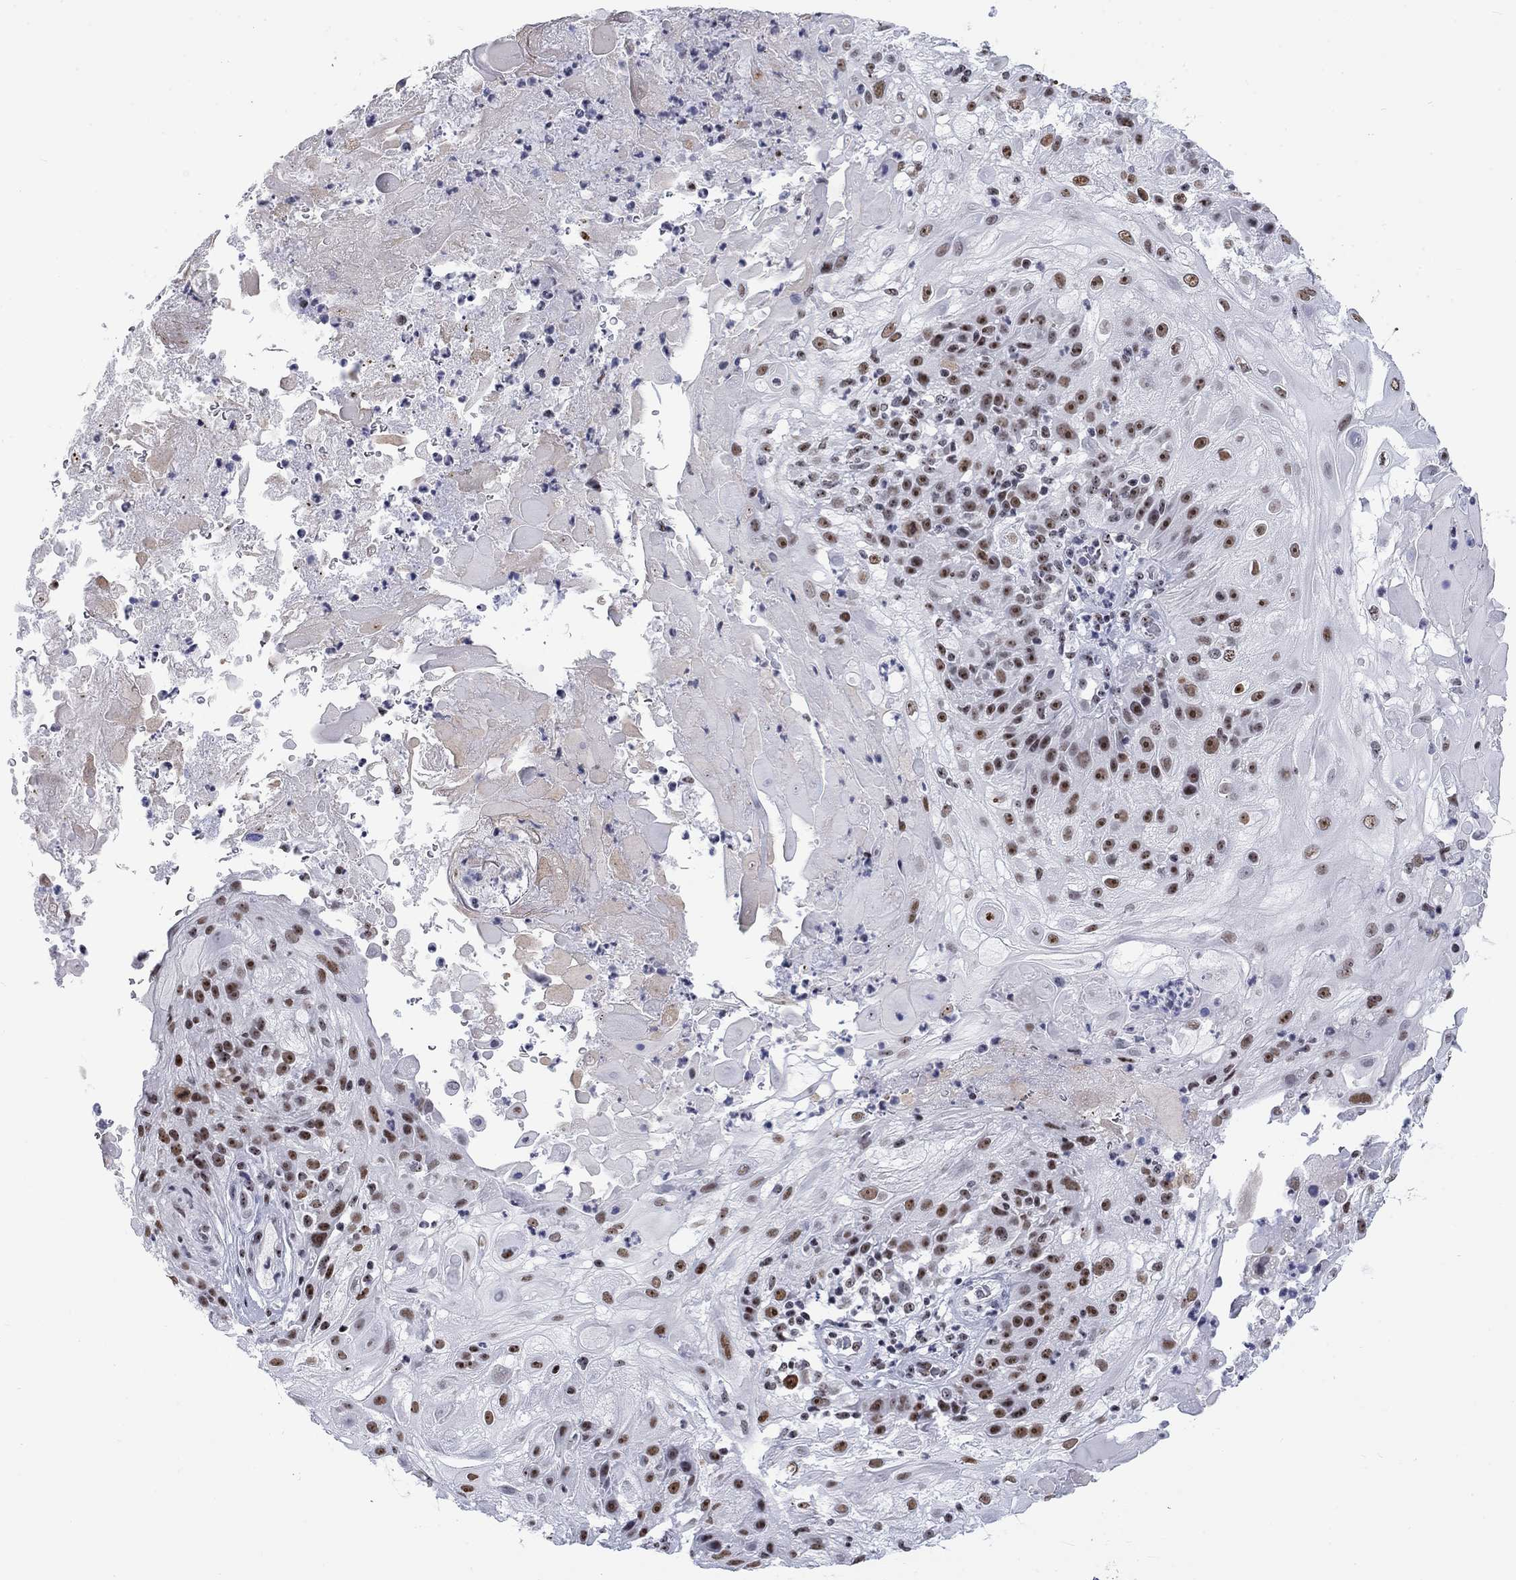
{"staining": {"intensity": "moderate", "quantity": ">75%", "location": "nuclear"}, "tissue": "skin cancer", "cell_type": "Tumor cells", "image_type": "cancer", "snomed": [{"axis": "morphology", "description": "Normal tissue, NOS"}, {"axis": "morphology", "description": "Squamous cell carcinoma, NOS"}, {"axis": "topography", "description": "Skin"}], "caption": "A histopathology image showing moderate nuclear positivity in approximately >75% of tumor cells in squamous cell carcinoma (skin), as visualized by brown immunohistochemical staining.", "gene": "CSRNP3", "patient": {"sex": "female", "age": 83}}